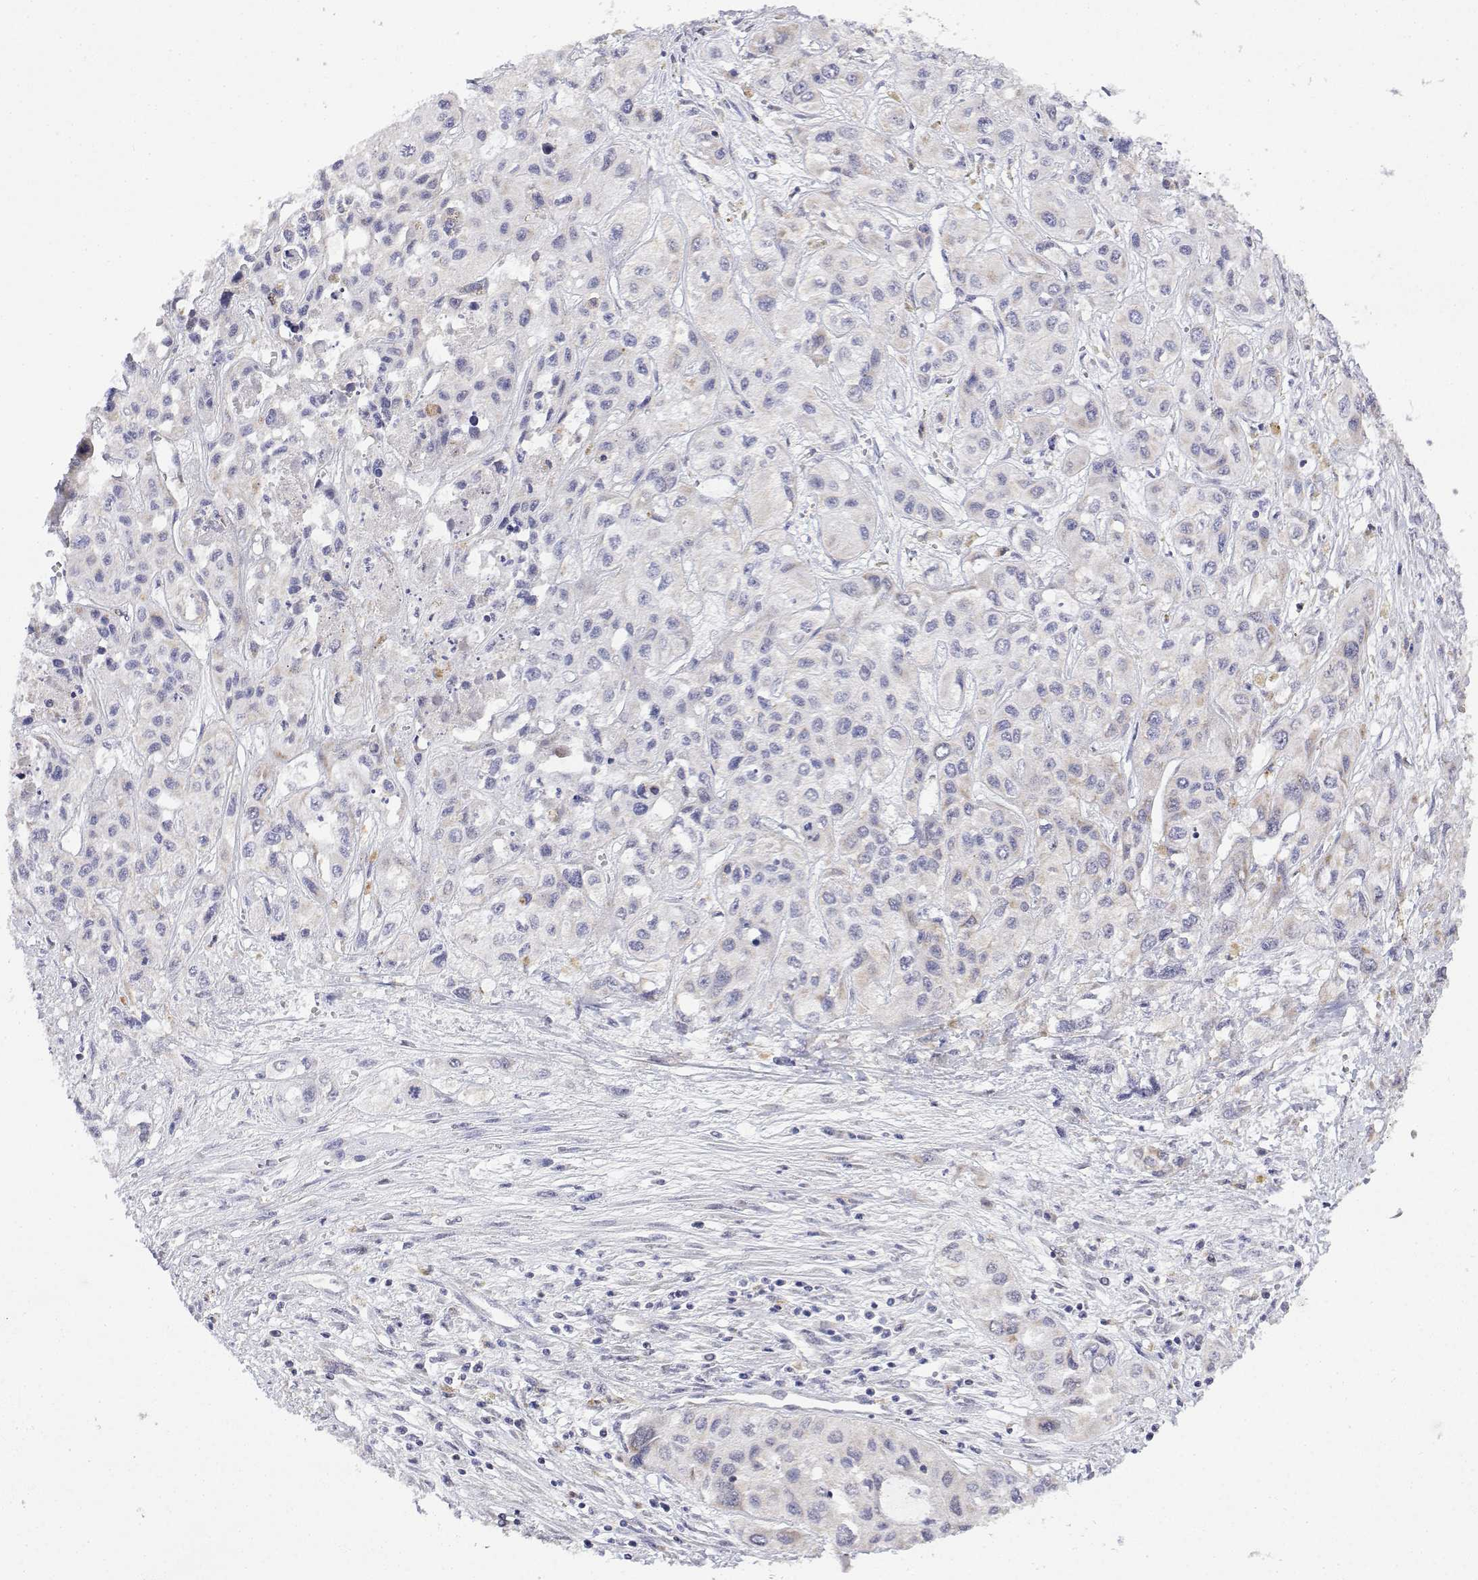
{"staining": {"intensity": "negative", "quantity": "none", "location": "none"}, "tissue": "liver cancer", "cell_type": "Tumor cells", "image_type": "cancer", "snomed": [{"axis": "morphology", "description": "Cholangiocarcinoma"}, {"axis": "topography", "description": "Liver"}], "caption": "IHC image of neoplastic tissue: liver cholangiocarcinoma stained with DAB (3,3'-diaminobenzidine) demonstrates no significant protein staining in tumor cells.", "gene": "GADD45GIP1", "patient": {"sex": "female", "age": 66}}